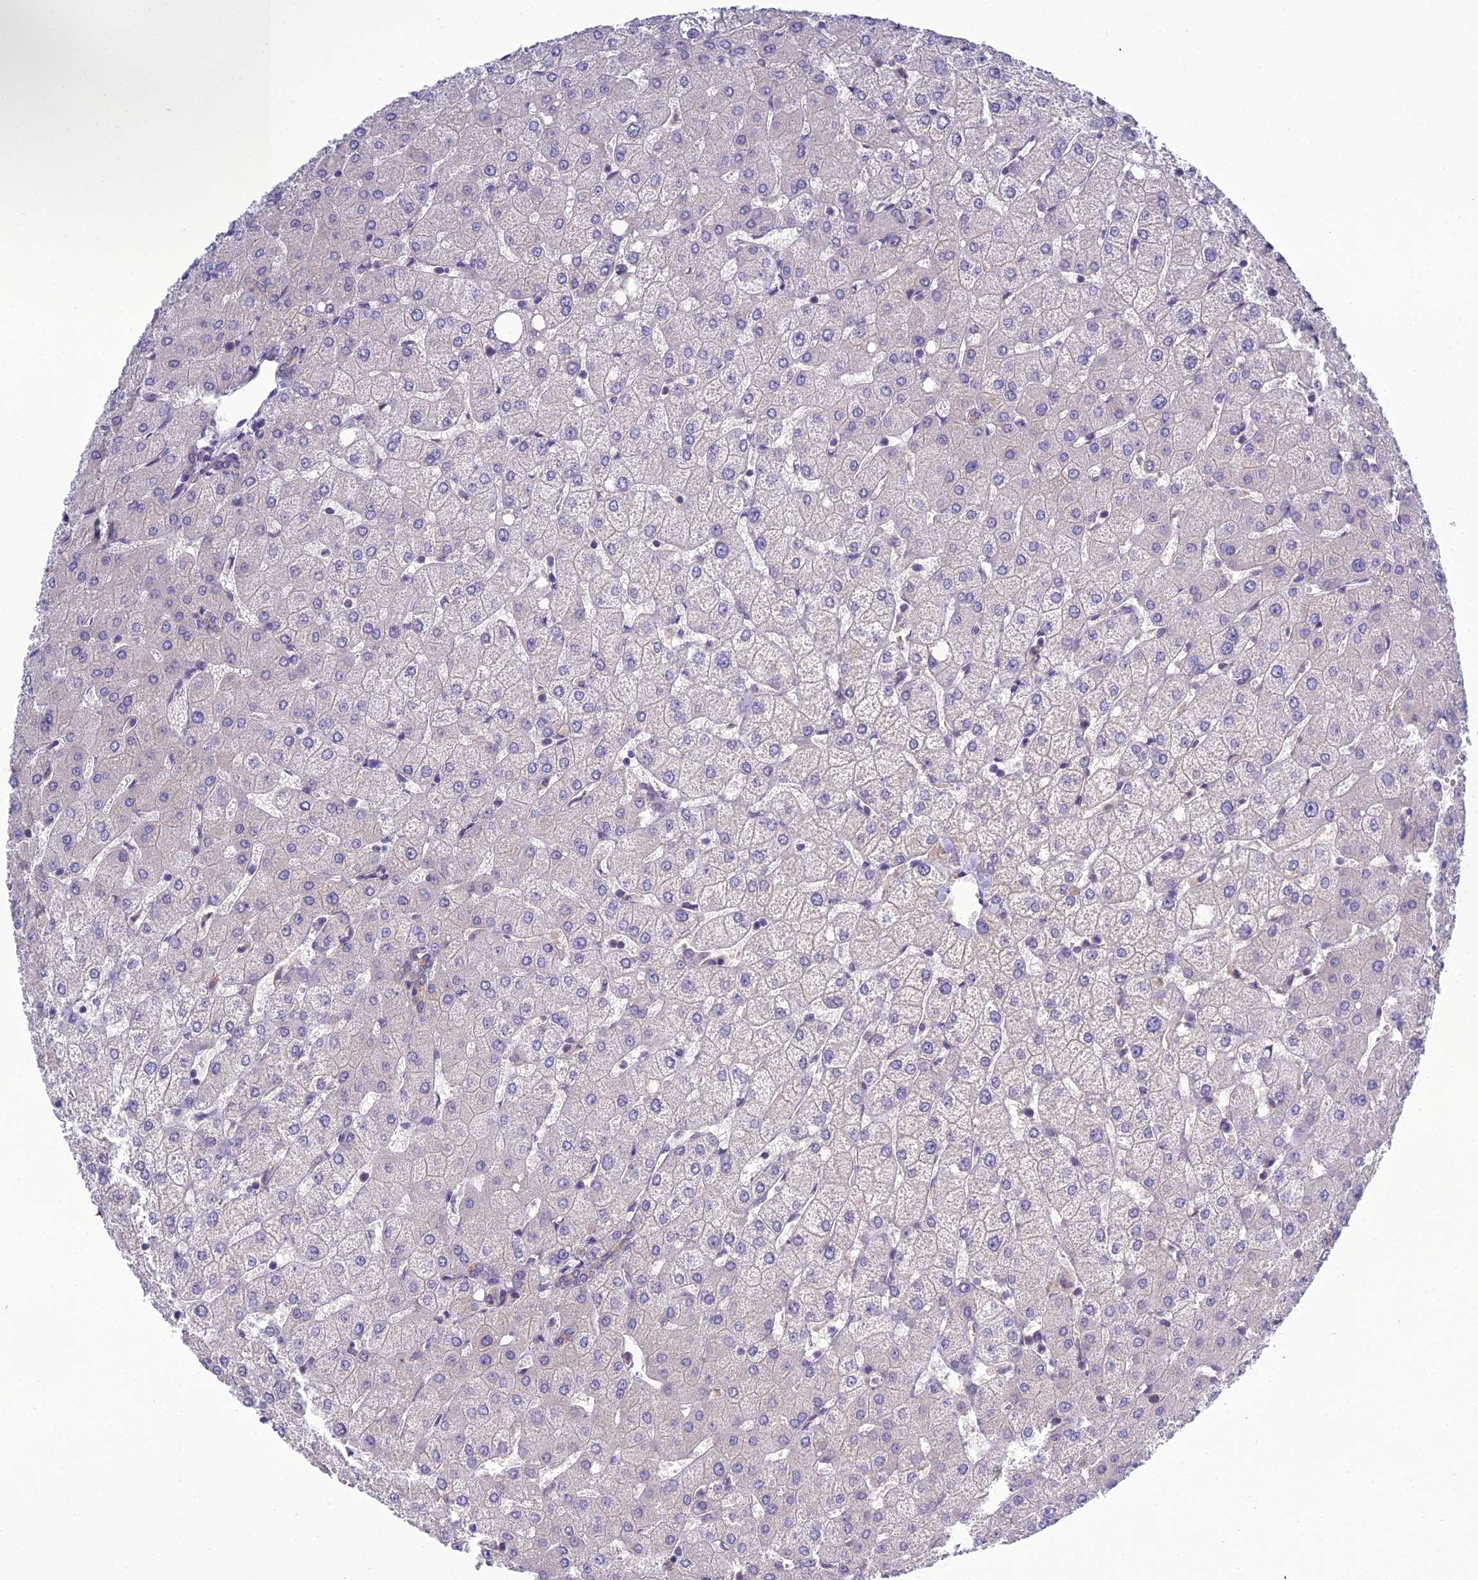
{"staining": {"intensity": "negative", "quantity": "none", "location": "none"}, "tissue": "liver", "cell_type": "Cholangiocytes", "image_type": "normal", "snomed": [{"axis": "morphology", "description": "Normal tissue, NOS"}, {"axis": "topography", "description": "Liver"}], "caption": "A high-resolution micrograph shows IHC staining of normal liver, which demonstrates no significant staining in cholangiocytes.", "gene": "GOLPH3", "patient": {"sex": "female", "age": 54}}